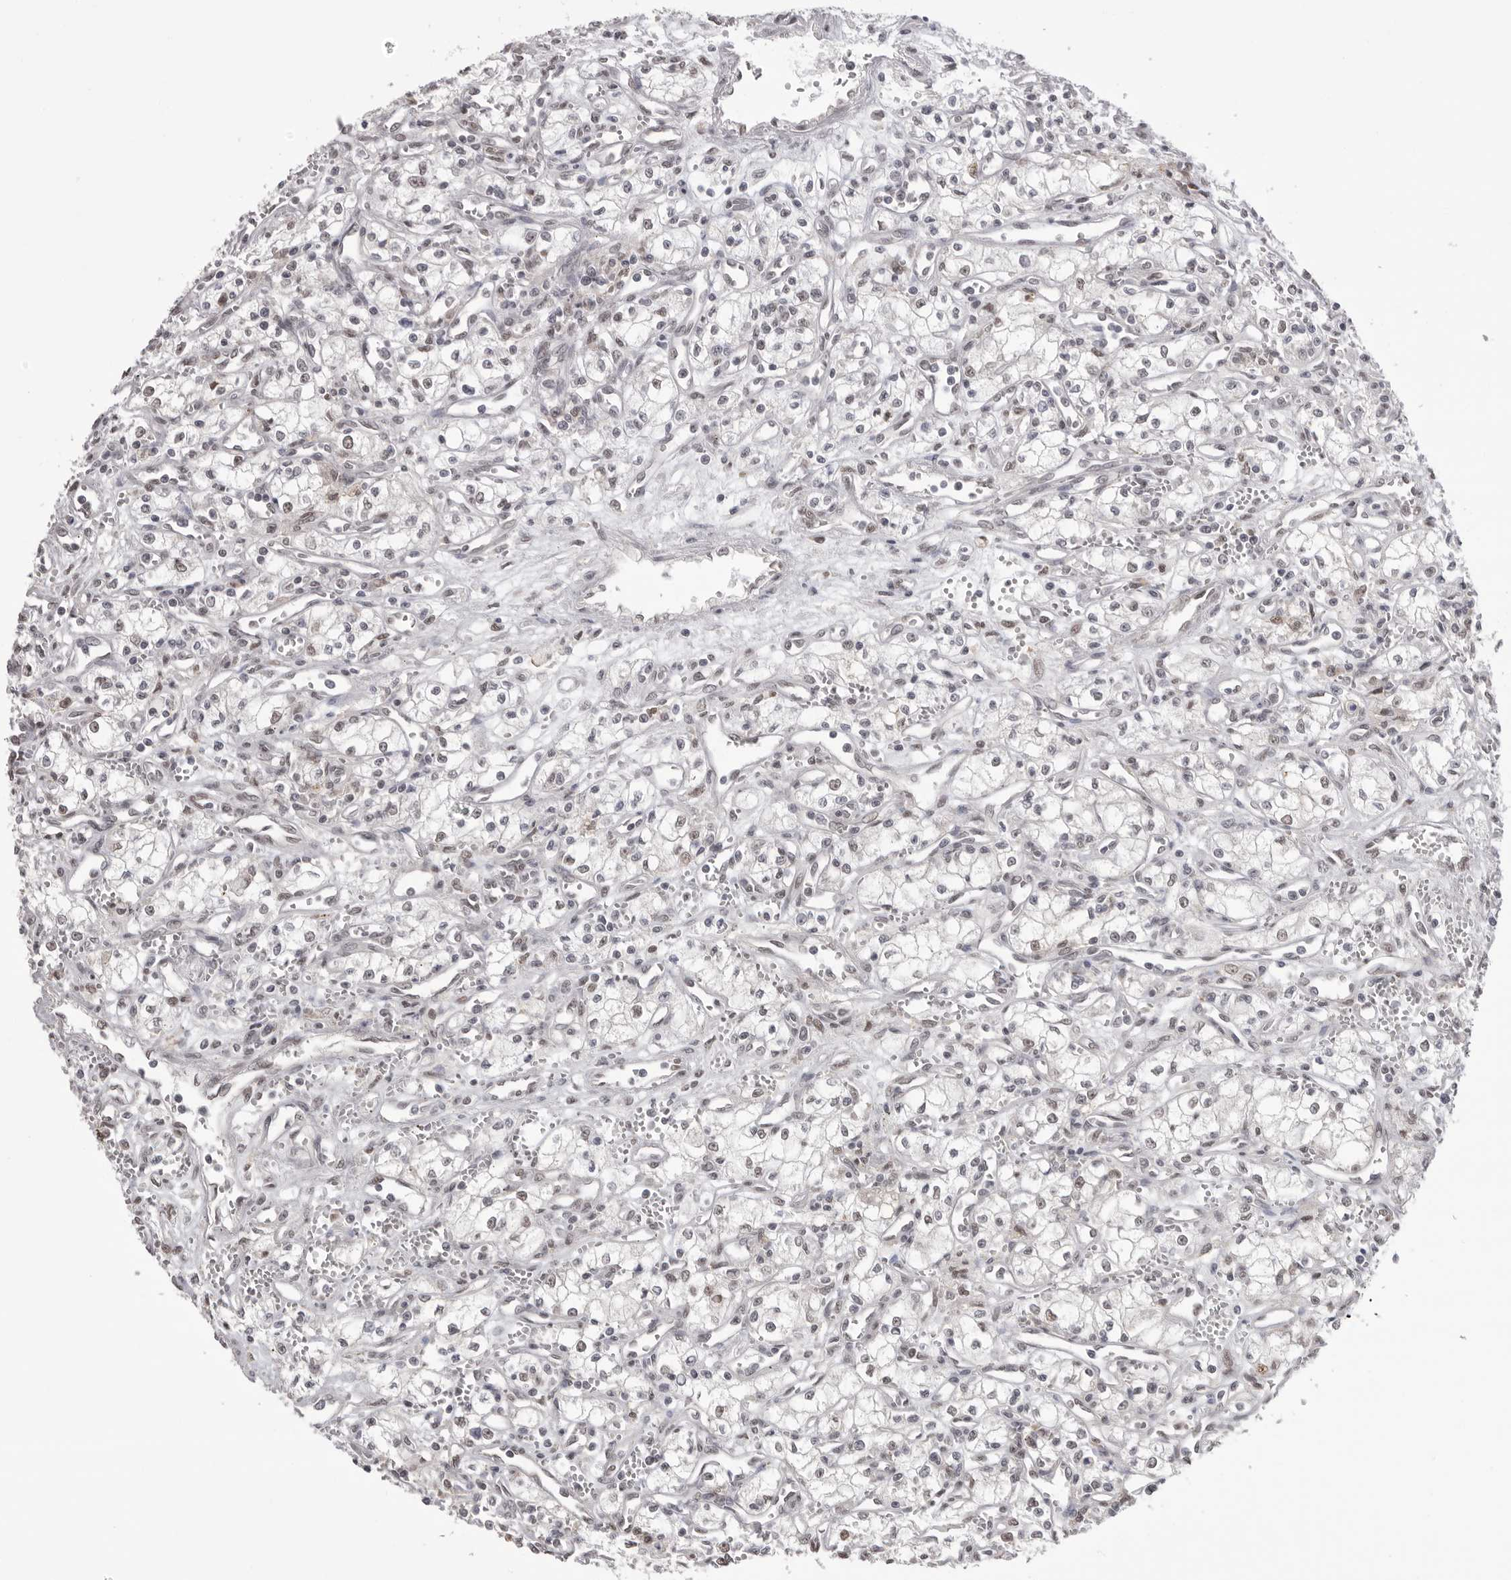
{"staining": {"intensity": "weak", "quantity": "<25%", "location": "nuclear"}, "tissue": "renal cancer", "cell_type": "Tumor cells", "image_type": "cancer", "snomed": [{"axis": "morphology", "description": "Adenocarcinoma, NOS"}, {"axis": "topography", "description": "Kidney"}], "caption": "A high-resolution image shows immunohistochemistry (IHC) staining of renal adenocarcinoma, which reveals no significant staining in tumor cells. (DAB (3,3'-diaminobenzidine) IHC with hematoxylin counter stain).", "gene": "BCLAF3", "patient": {"sex": "male", "age": 59}}